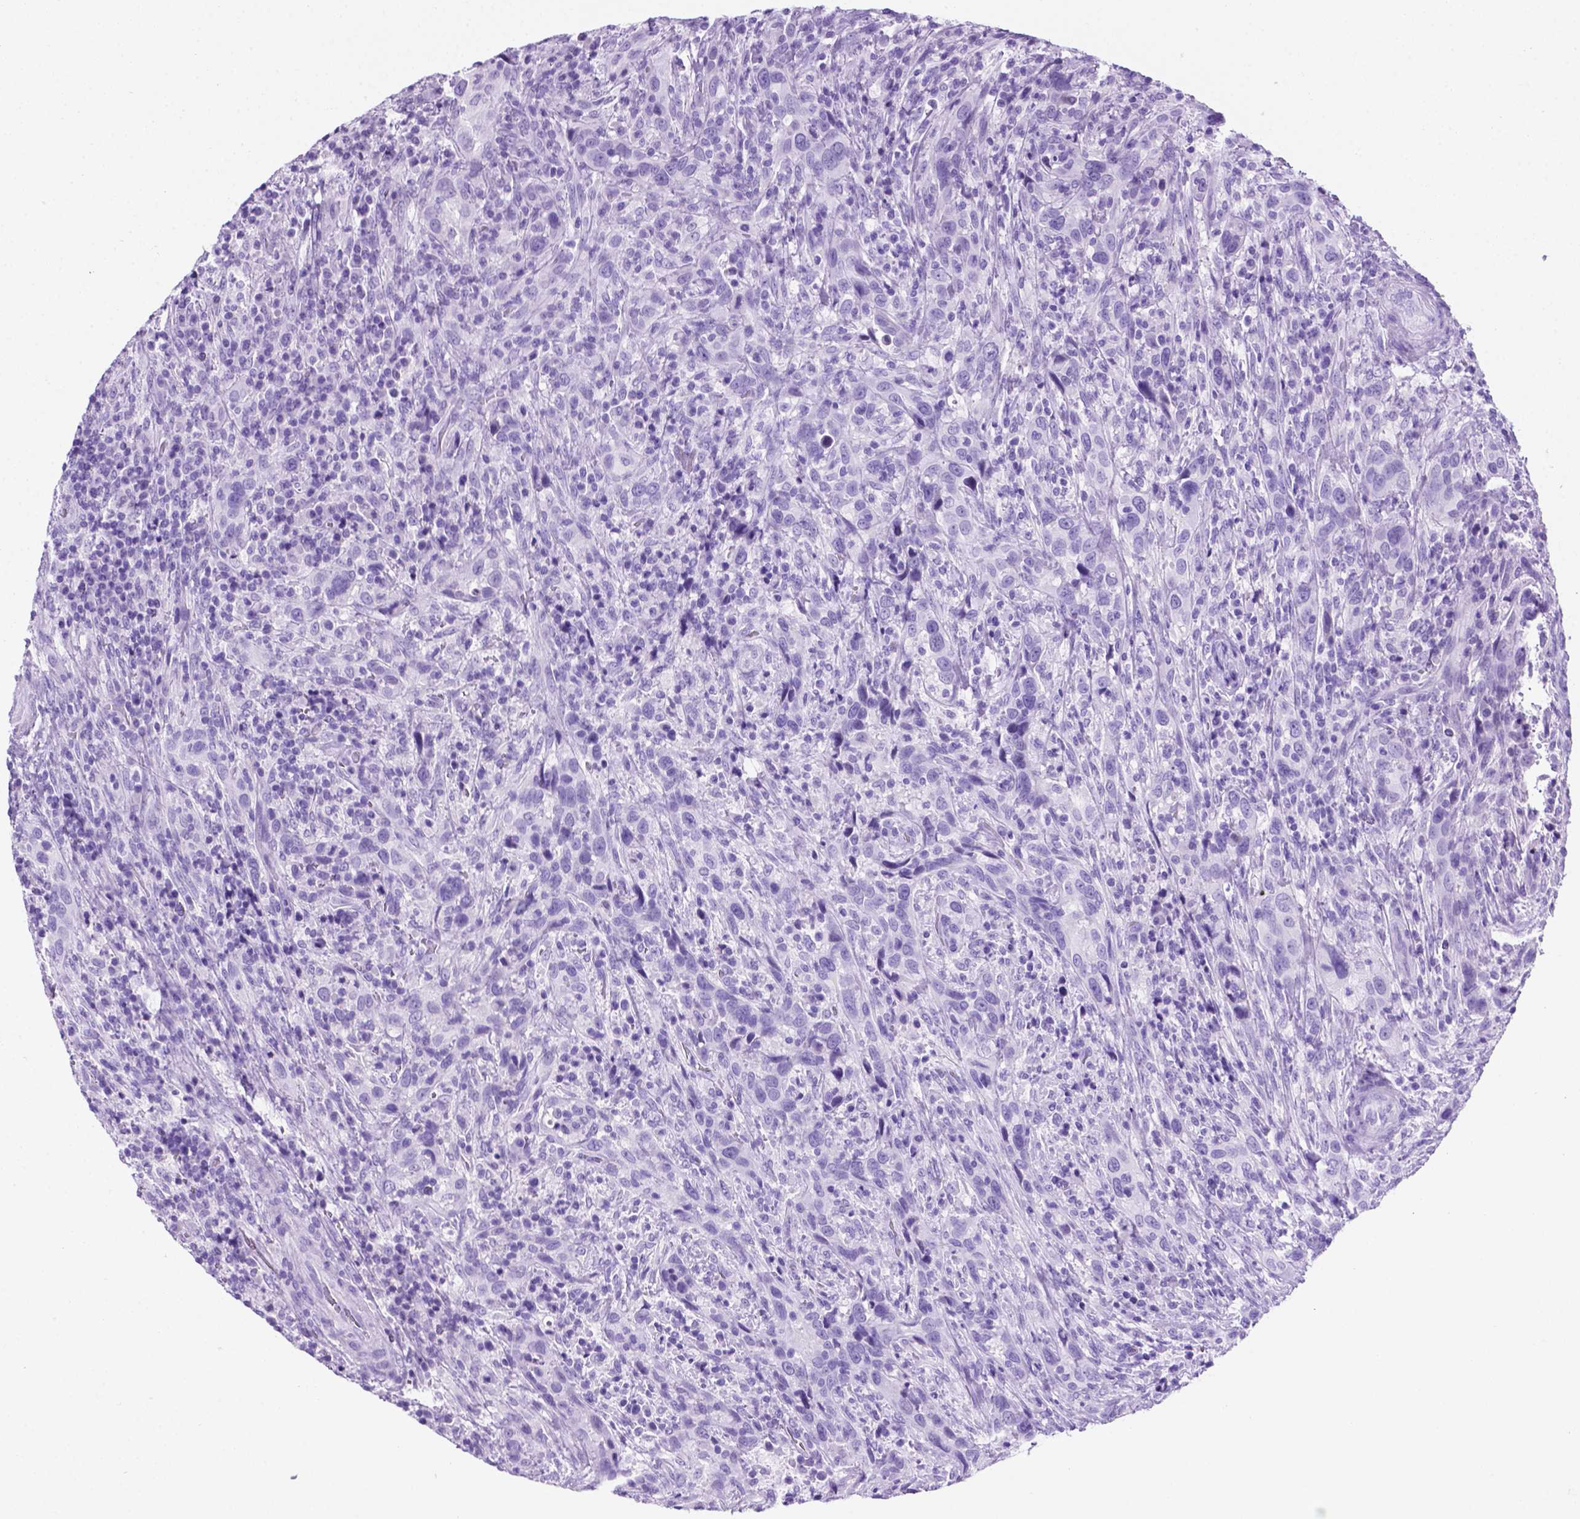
{"staining": {"intensity": "negative", "quantity": "none", "location": "none"}, "tissue": "urothelial cancer", "cell_type": "Tumor cells", "image_type": "cancer", "snomed": [{"axis": "morphology", "description": "Urothelial carcinoma, NOS"}, {"axis": "morphology", "description": "Urothelial carcinoma, High grade"}, {"axis": "topography", "description": "Urinary bladder"}], "caption": "Tumor cells show no significant staining in transitional cell carcinoma. (Immunohistochemistry (ihc), brightfield microscopy, high magnification).", "gene": "C17orf107", "patient": {"sex": "female", "age": 64}}